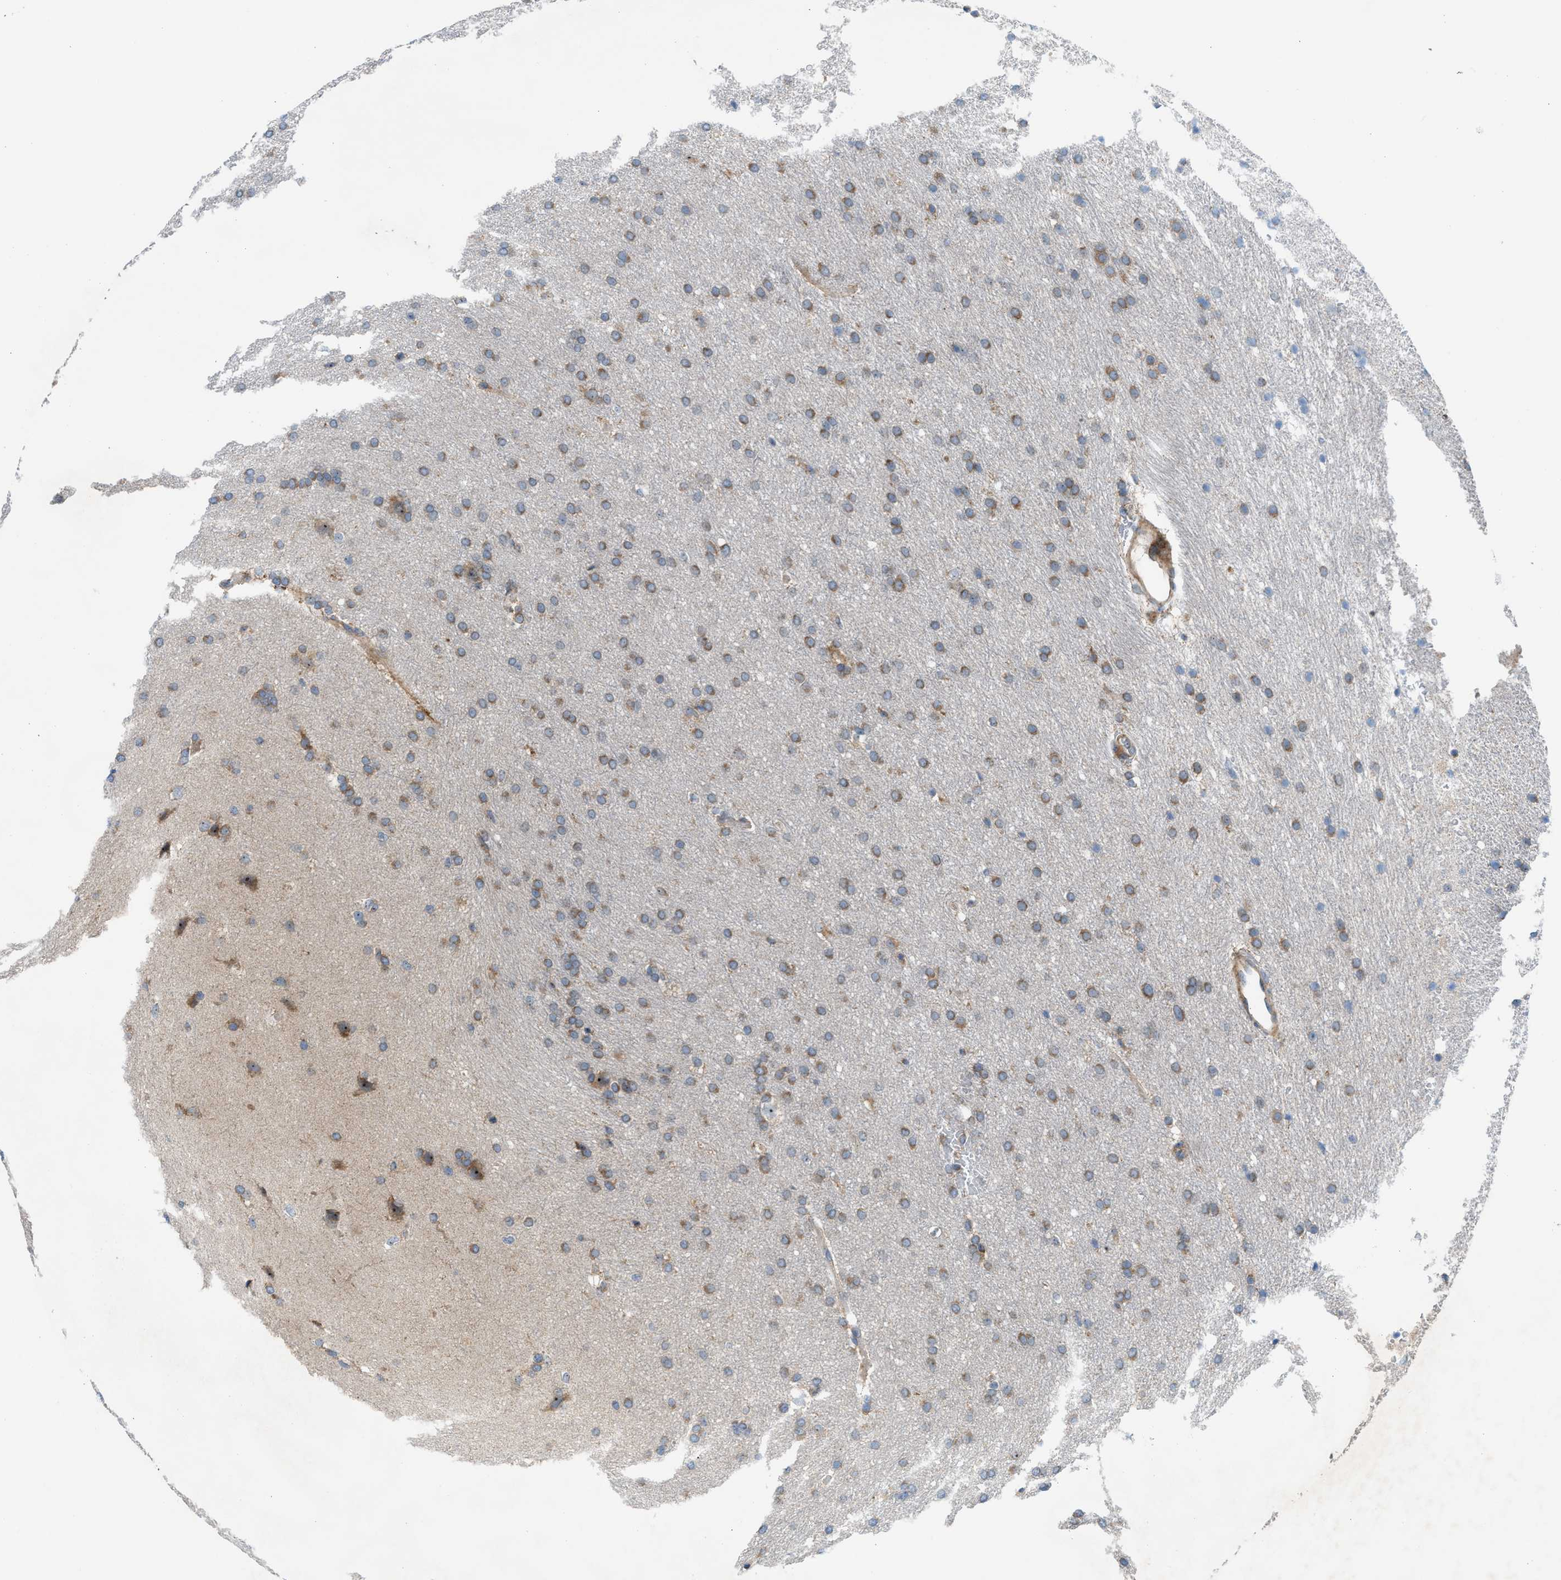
{"staining": {"intensity": "moderate", "quantity": ">75%", "location": "cytoplasmic/membranous,nuclear"}, "tissue": "glioma", "cell_type": "Tumor cells", "image_type": "cancer", "snomed": [{"axis": "morphology", "description": "Glioma, malignant, Low grade"}, {"axis": "topography", "description": "Brain"}], "caption": "This is a histology image of immunohistochemistry (IHC) staining of glioma, which shows moderate expression in the cytoplasmic/membranous and nuclear of tumor cells.", "gene": "TPH1", "patient": {"sex": "female", "age": 37}}